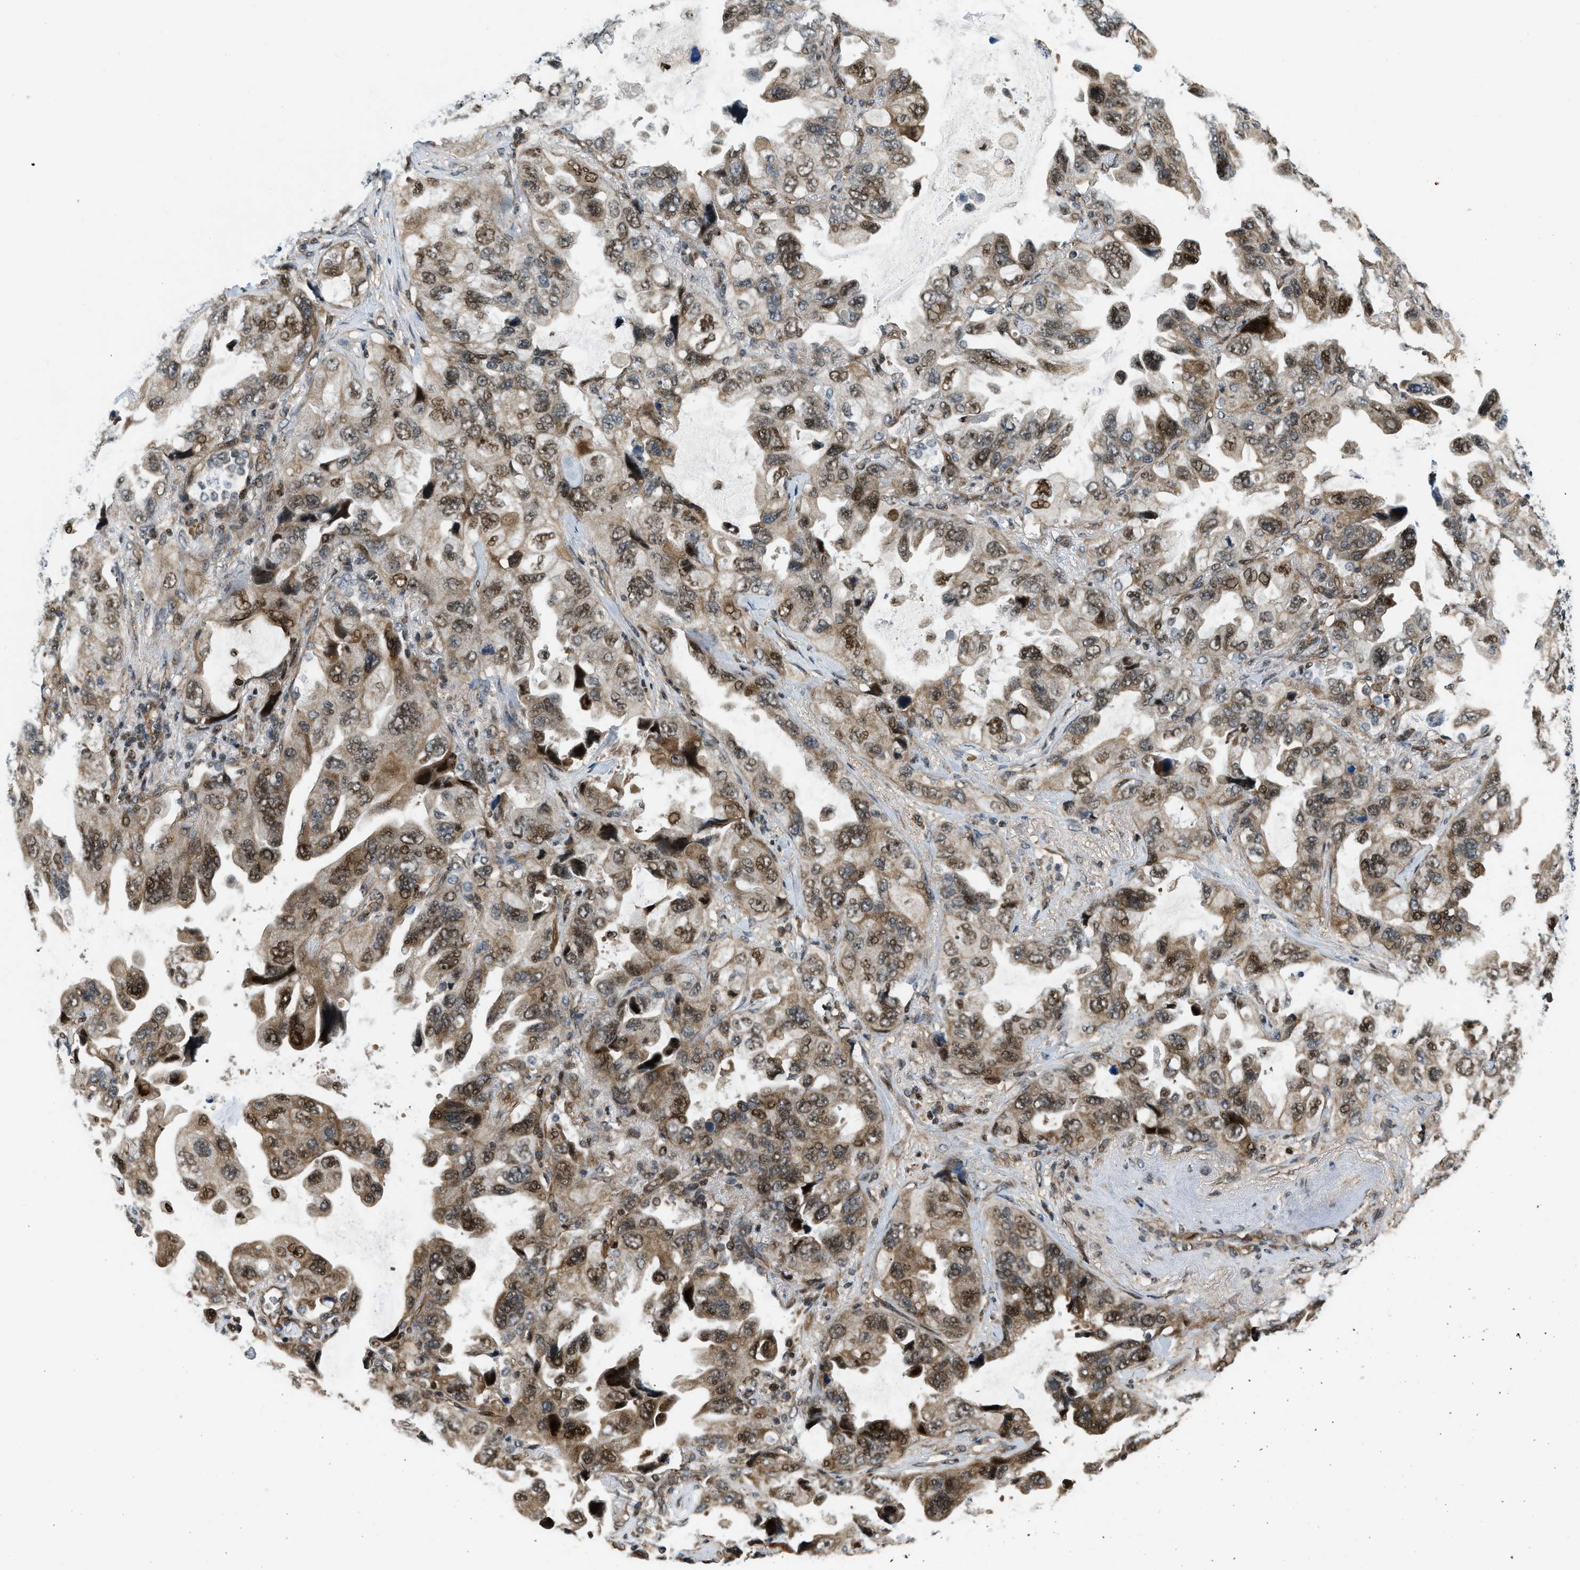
{"staining": {"intensity": "moderate", "quantity": ">75%", "location": "cytoplasmic/membranous,nuclear"}, "tissue": "lung cancer", "cell_type": "Tumor cells", "image_type": "cancer", "snomed": [{"axis": "morphology", "description": "Squamous cell carcinoma, NOS"}, {"axis": "topography", "description": "Lung"}], "caption": "Immunohistochemical staining of human lung cancer (squamous cell carcinoma) exhibits moderate cytoplasmic/membranous and nuclear protein staining in approximately >75% of tumor cells.", "gene": "LTA4H", "patient": {"sex": "female", "age": 73}}